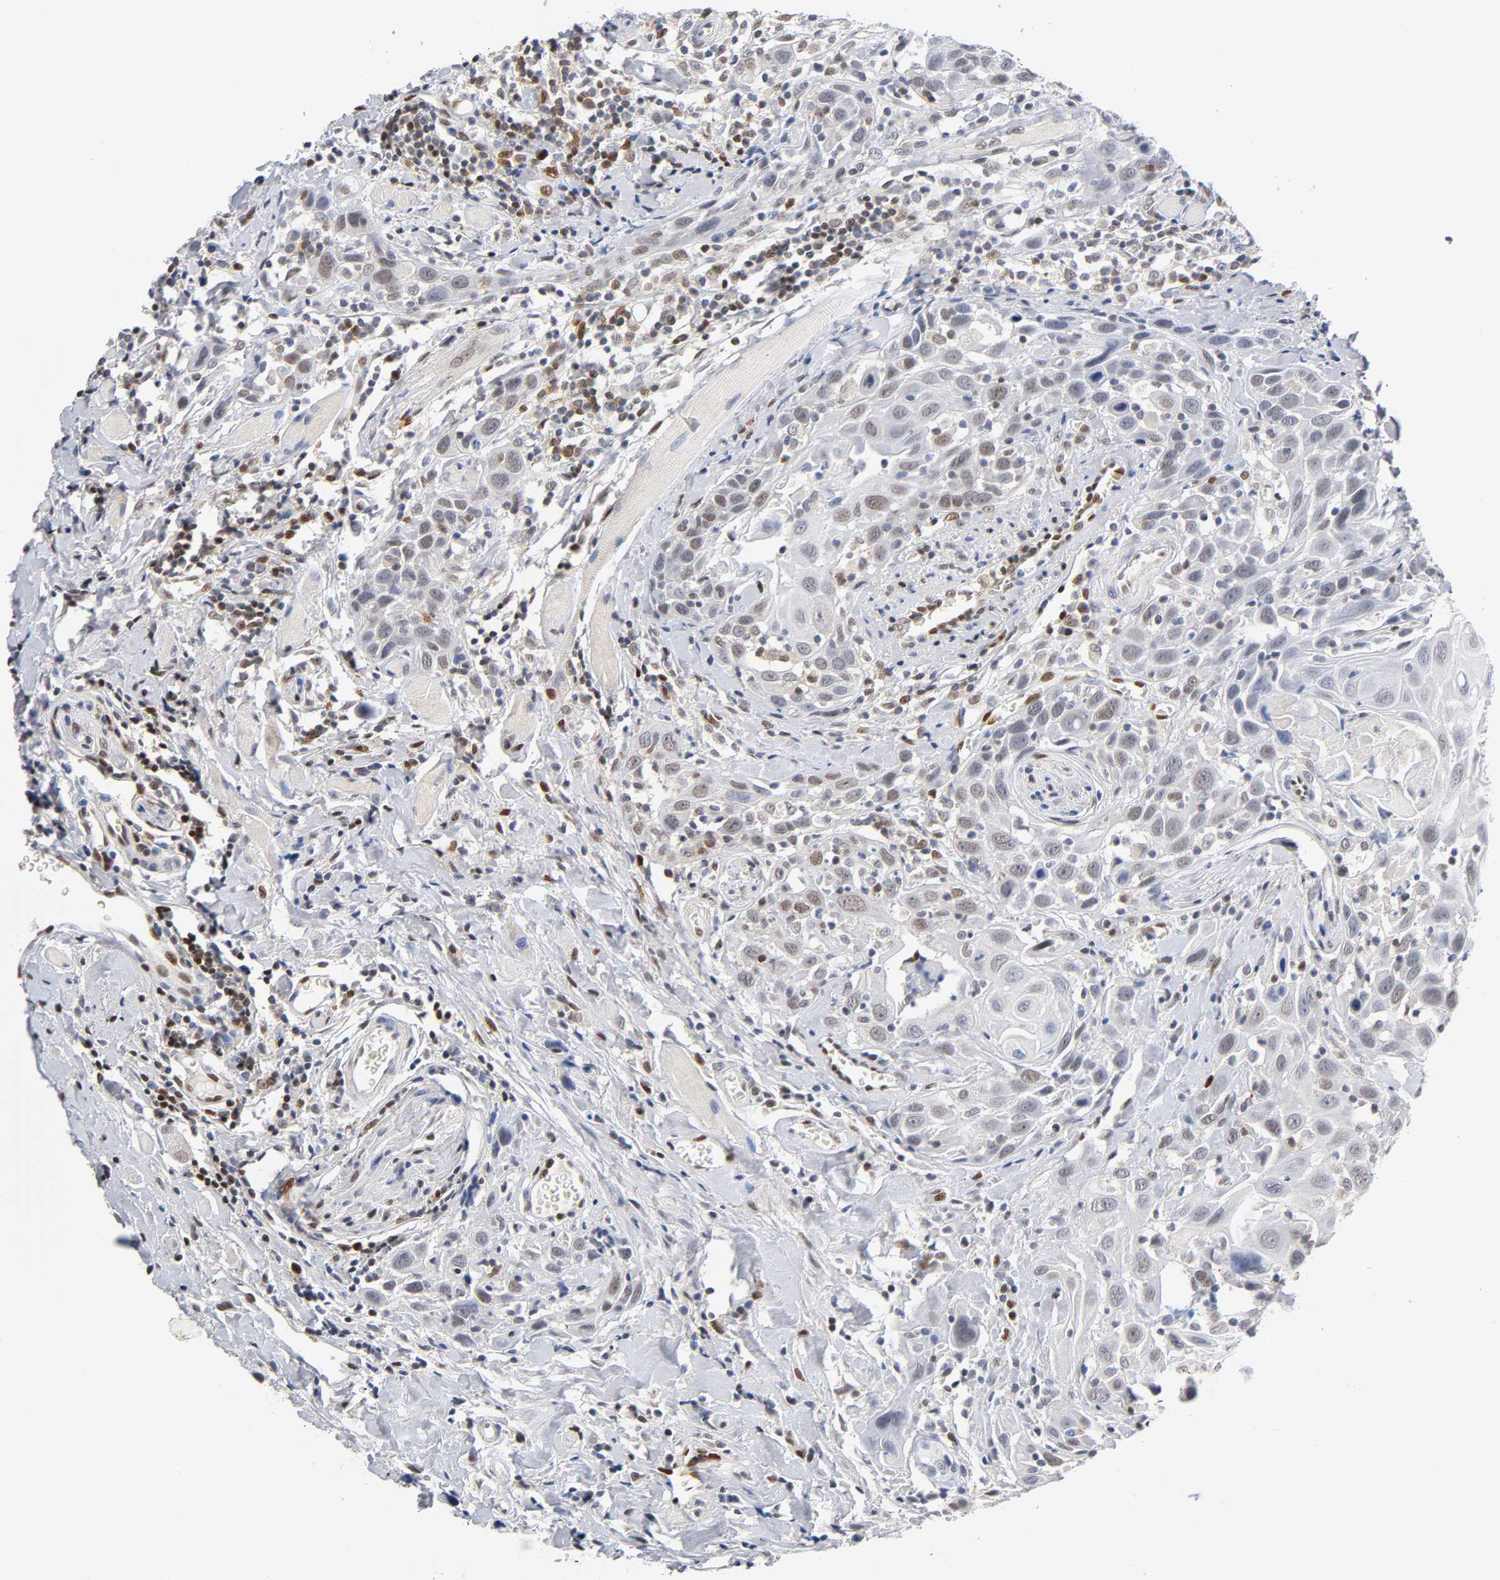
{"staining": {"intensity": "weak", "quantity": ">75%", "location": "nuclear"}, "tissue": "head and neck cancer", "cell_type": "Tumor cells", "image_type": "cancer", "snomed": [{"axis": "morphology", "description": "Squamous cell carcinoma, NOS"}, {"axis": "topography", "description": "Oral tissue"}, {"axis": "topography", "description": "Head-Neck"}], "caption": "Head and neck cancer (squamous cell carcinoma) stained for a protein reveals weak nuclear positivity in tumor cells.", "gene": "NFATC1", "patient": {"sex": "female", "age": 50}}